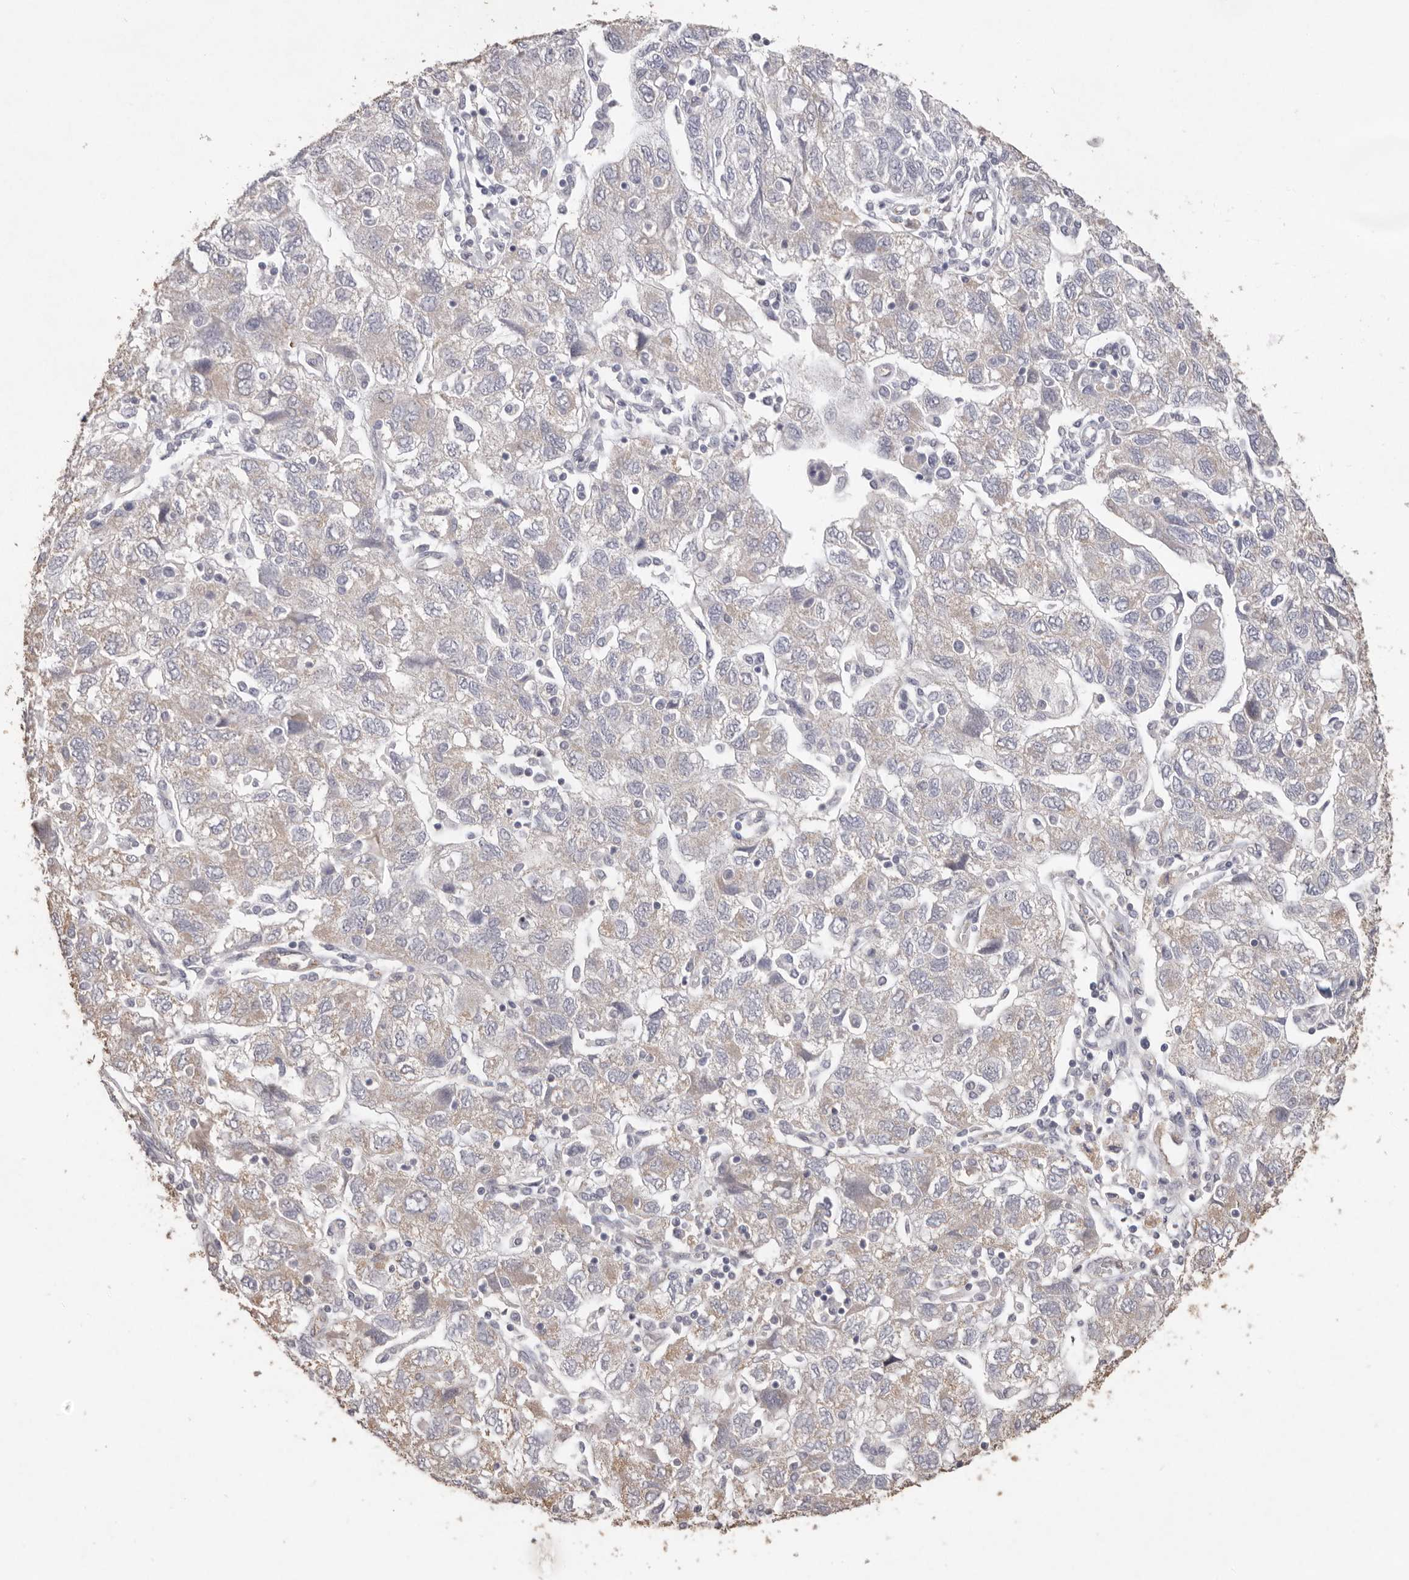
{"staining": {"intensity": "negative", "quantity": "none", "location": "none"}, "tissue": "ovarian cancer", "cell_type": "Tumor cells", "image_type": "cancer", "snomed": [{"axis": "morphology", "description": "Carcinoma, NOS"}, {"axis": "morphology", "description": "Cystadenocarcinoma, serous, NOS"}, {"axis": "topography", "description": "Ovary"}], "caption": "This is an immunohistochemistry image of human ovarian carcinoma. There is no expression in tumor cells.", "gene": "ZYG11B", "patient": {"sex": "female", "age": 69}}